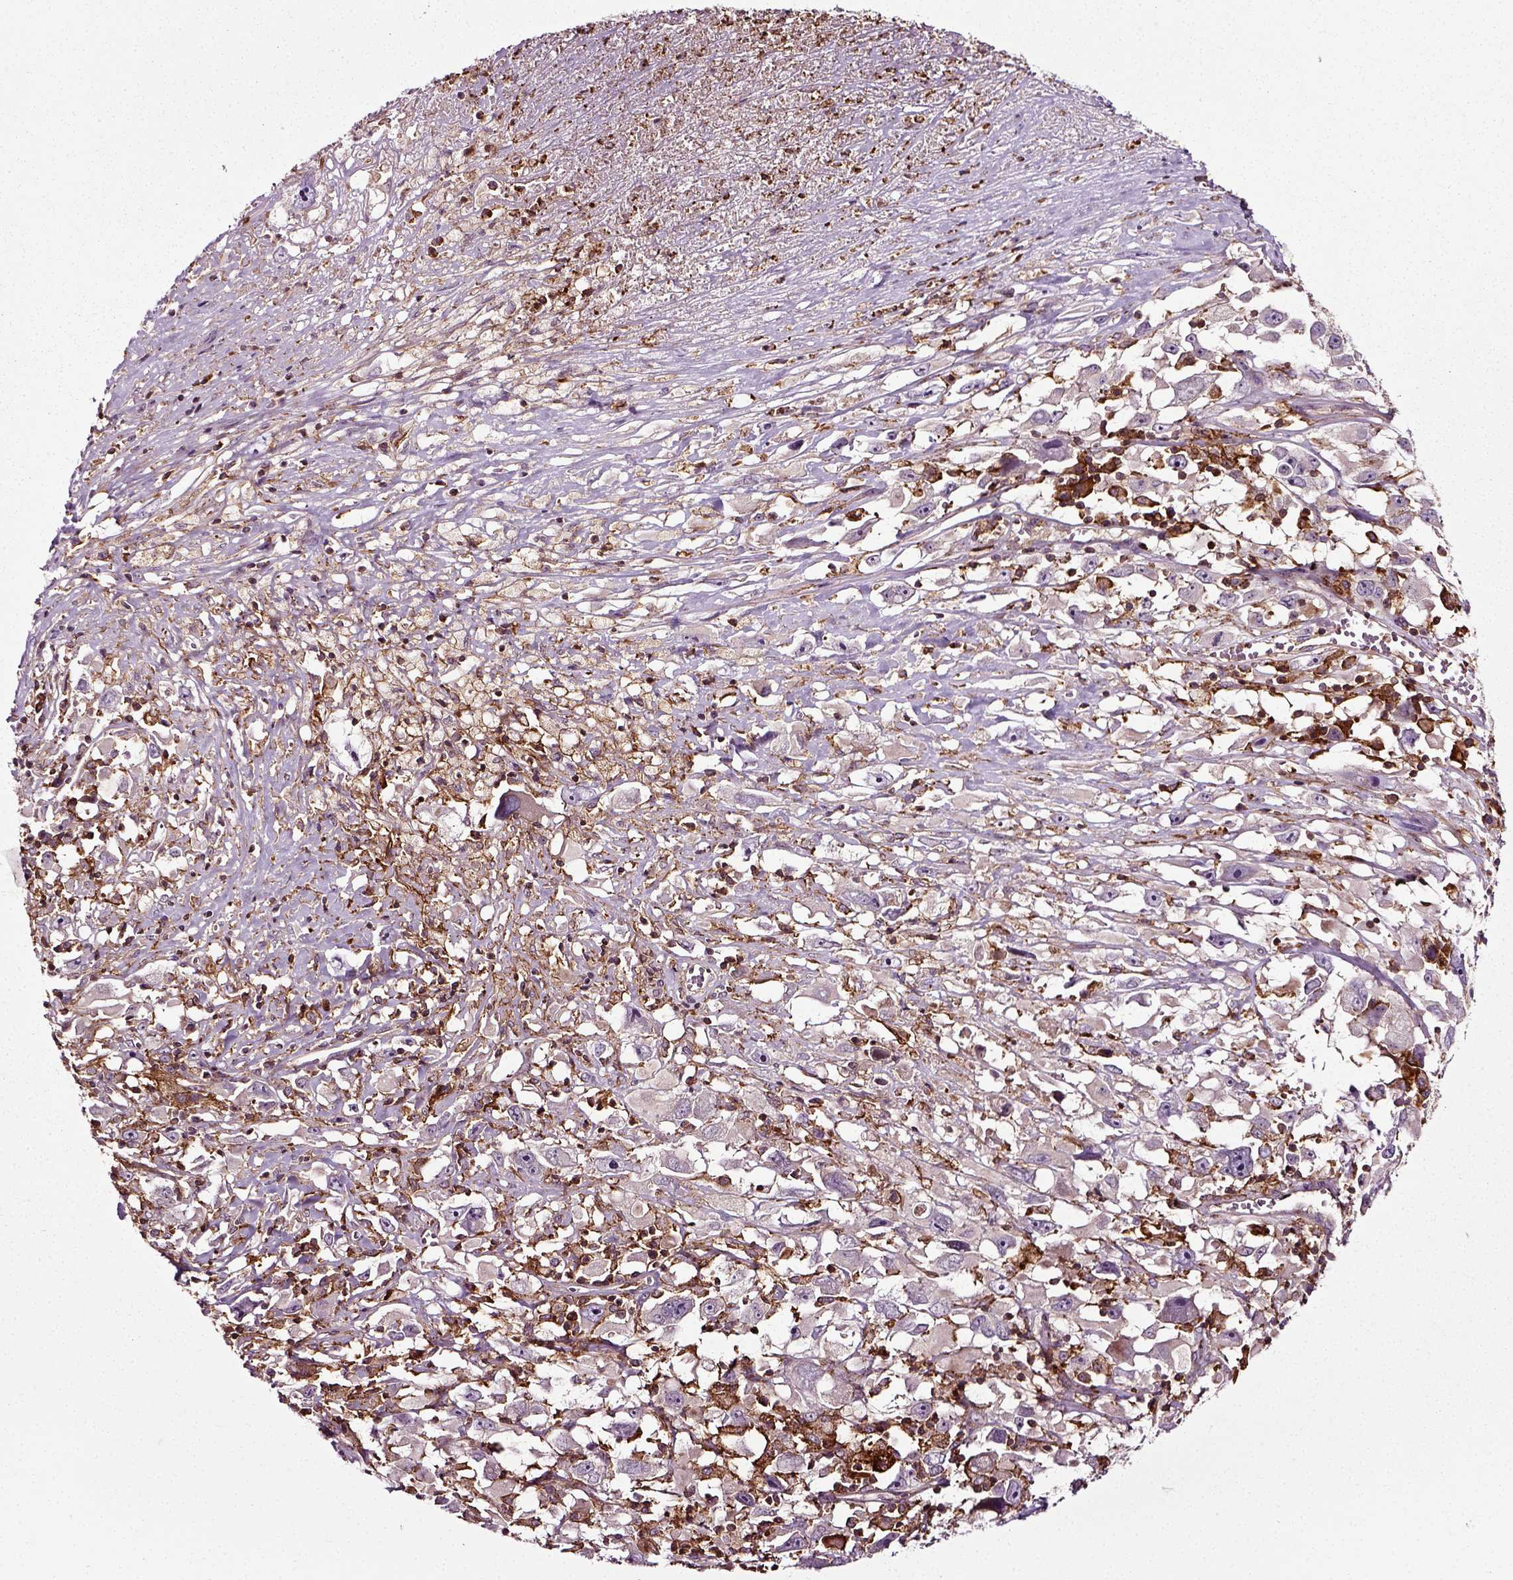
{"staining": {"intensity": "negative", "quantity": "none", "location": "none"}, "tissue": "melanoma", "cell_type": "Tumor cells", "image_type": "cancer", "snomed": [{"axis": "morphology", "description": "Malignant melanoma, Metastatic site"}, {"axis": "topography", "description": "Soft tissue"}], "caption": "IHC micrograph of neoplastic tissue: malignant melanoma (metastatic site) stained with DAB shows no significant protein positivity in tumor cells.", "gene": "RHOF", "patient": {"sex": "male", "age": 50}}